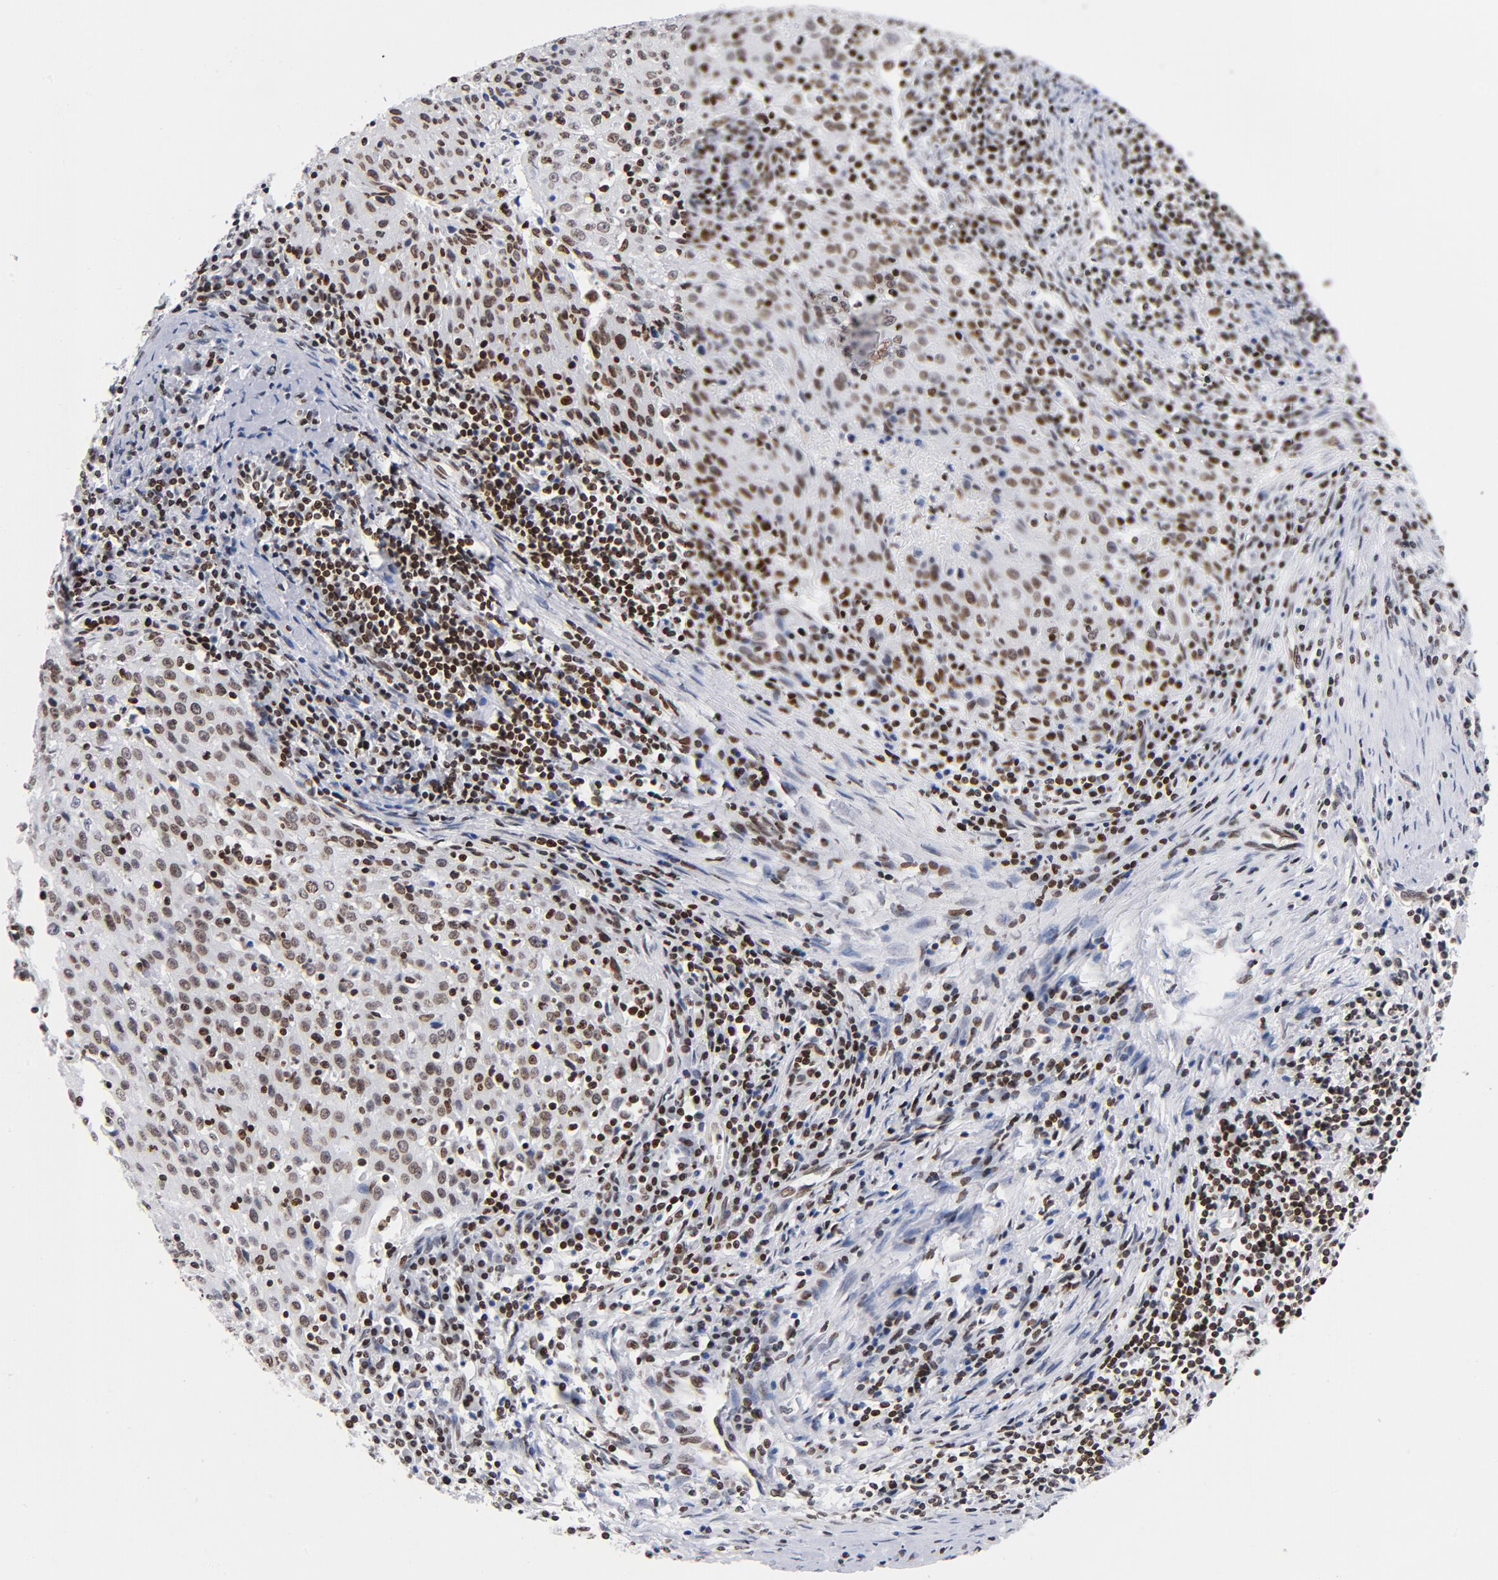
{"staining": {"intensity": "moderate", "quantity": ">75%", "location": "nuclear"}, "tissue": "cervical cancer", "cell_type": "Tumor cells", "image_type": "cancer", "snomed": [{"axis": "morphology", "description": "Squamous cell carcinoma, NOS"}, {"axis": "topography", "description": "Cervix"}], "caption": "Immunohistochemistry (DAB (3,3'-diaminobenzidine)) staining of human squamous cell carcinoma (cervical) shows moderate nuclear protein positivity in about >75% of tumor cells.", "gene": "TOP2B", "patient": {"sex": "female", "age": 27}}